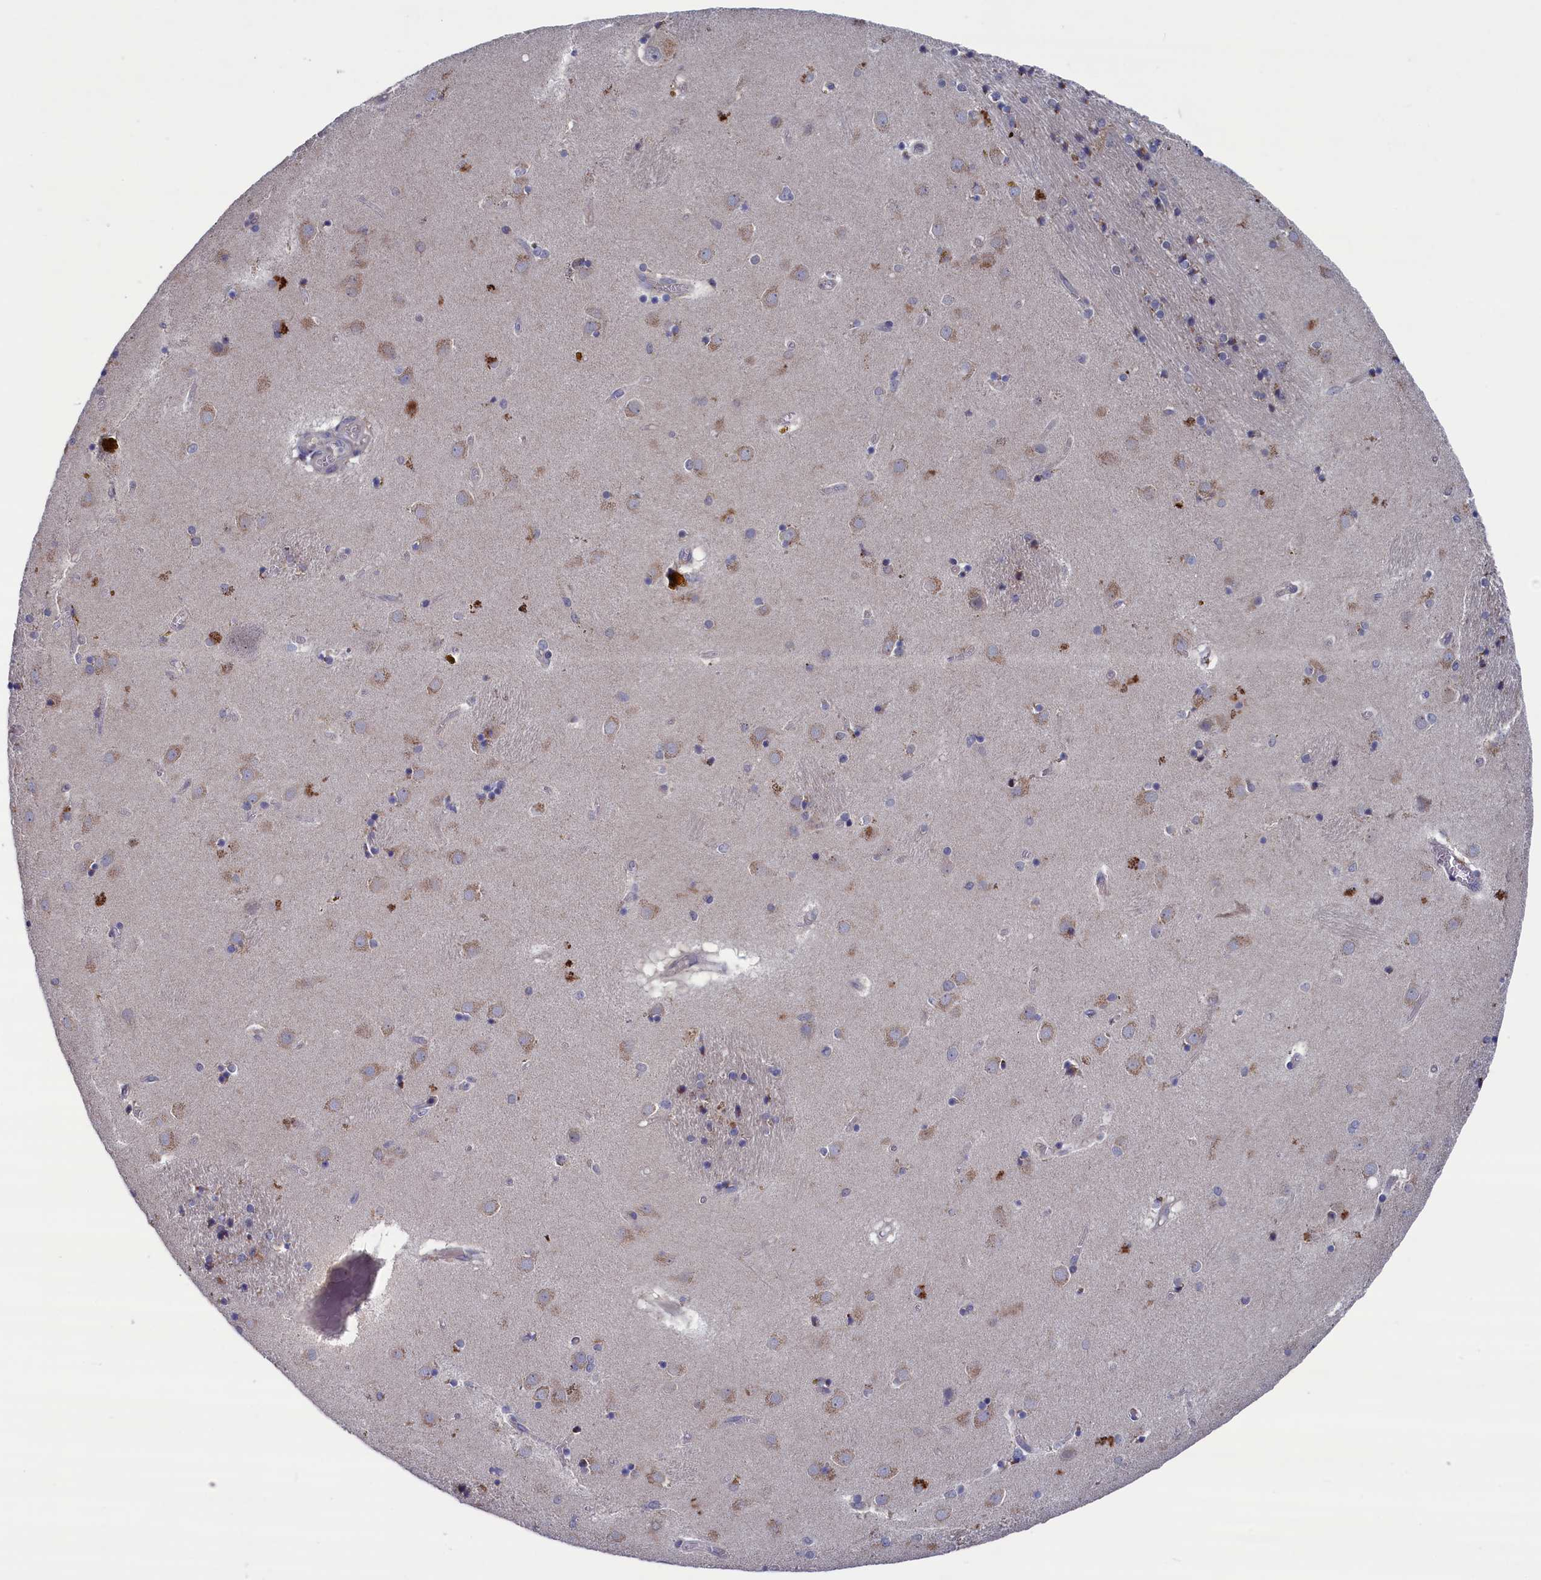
{"staining": {"intensity": "negative", "quantity": "none", "location": "none"}, "tissue": "caudate", "cell_type": "Glial cells", "image_type": "normal", "snomed": [{"axis": "morphology", "description": "Normal tissue, NOS"}, {"axis": "topography", "description": "Lateral ventricle wall"}], "caption": "IHC micrograph of unremarkable human caudate stained for a protein (brown), which demonstrates no positivity in glial cells.", "gene": "SPATA13", "patient": {"sex": "male", "age": 70}}